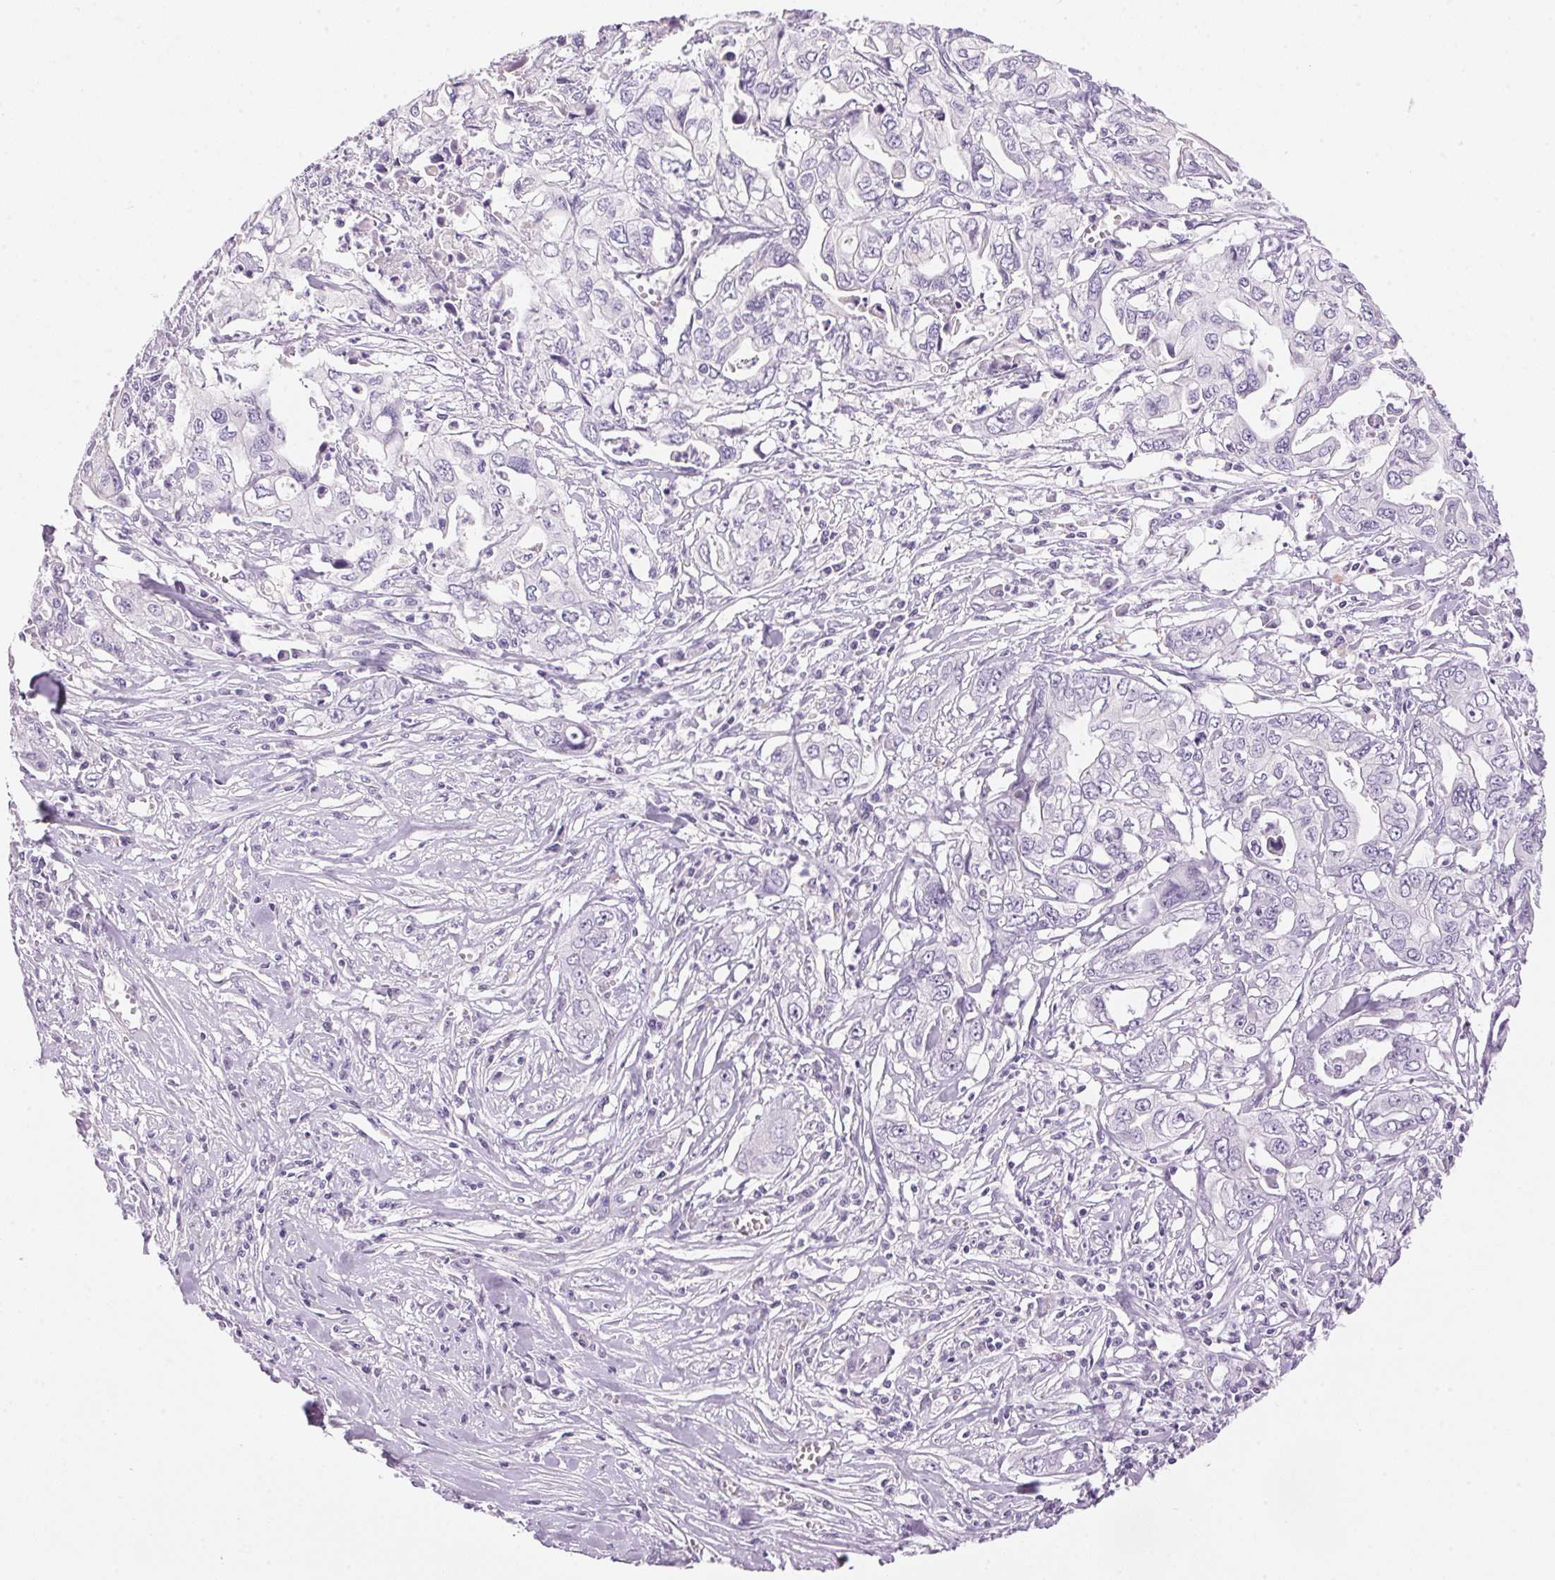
{"staining": {"intensity": "negative", "quantity": "none", "location": "none"}, "tissue": "pancreatic cancer", "cell_type": "Tumor cells", "image_type": "cancer", "snomed": [{"axis": "morphology", "description": "Adenocarcinoma, NOS"}, {"axis": "topography", "description": "Pancreas"}], "caption": "High magnification brightfield microscopy of pancreatic cancer stained with DAB (3,3'-diaminobenzidine) (brown) and counterstained with hematoxylin (blue): tumor cells show no significant positivity.", "gene": "HSD17B2", "patient": {"sex": "male", "age": 68}}